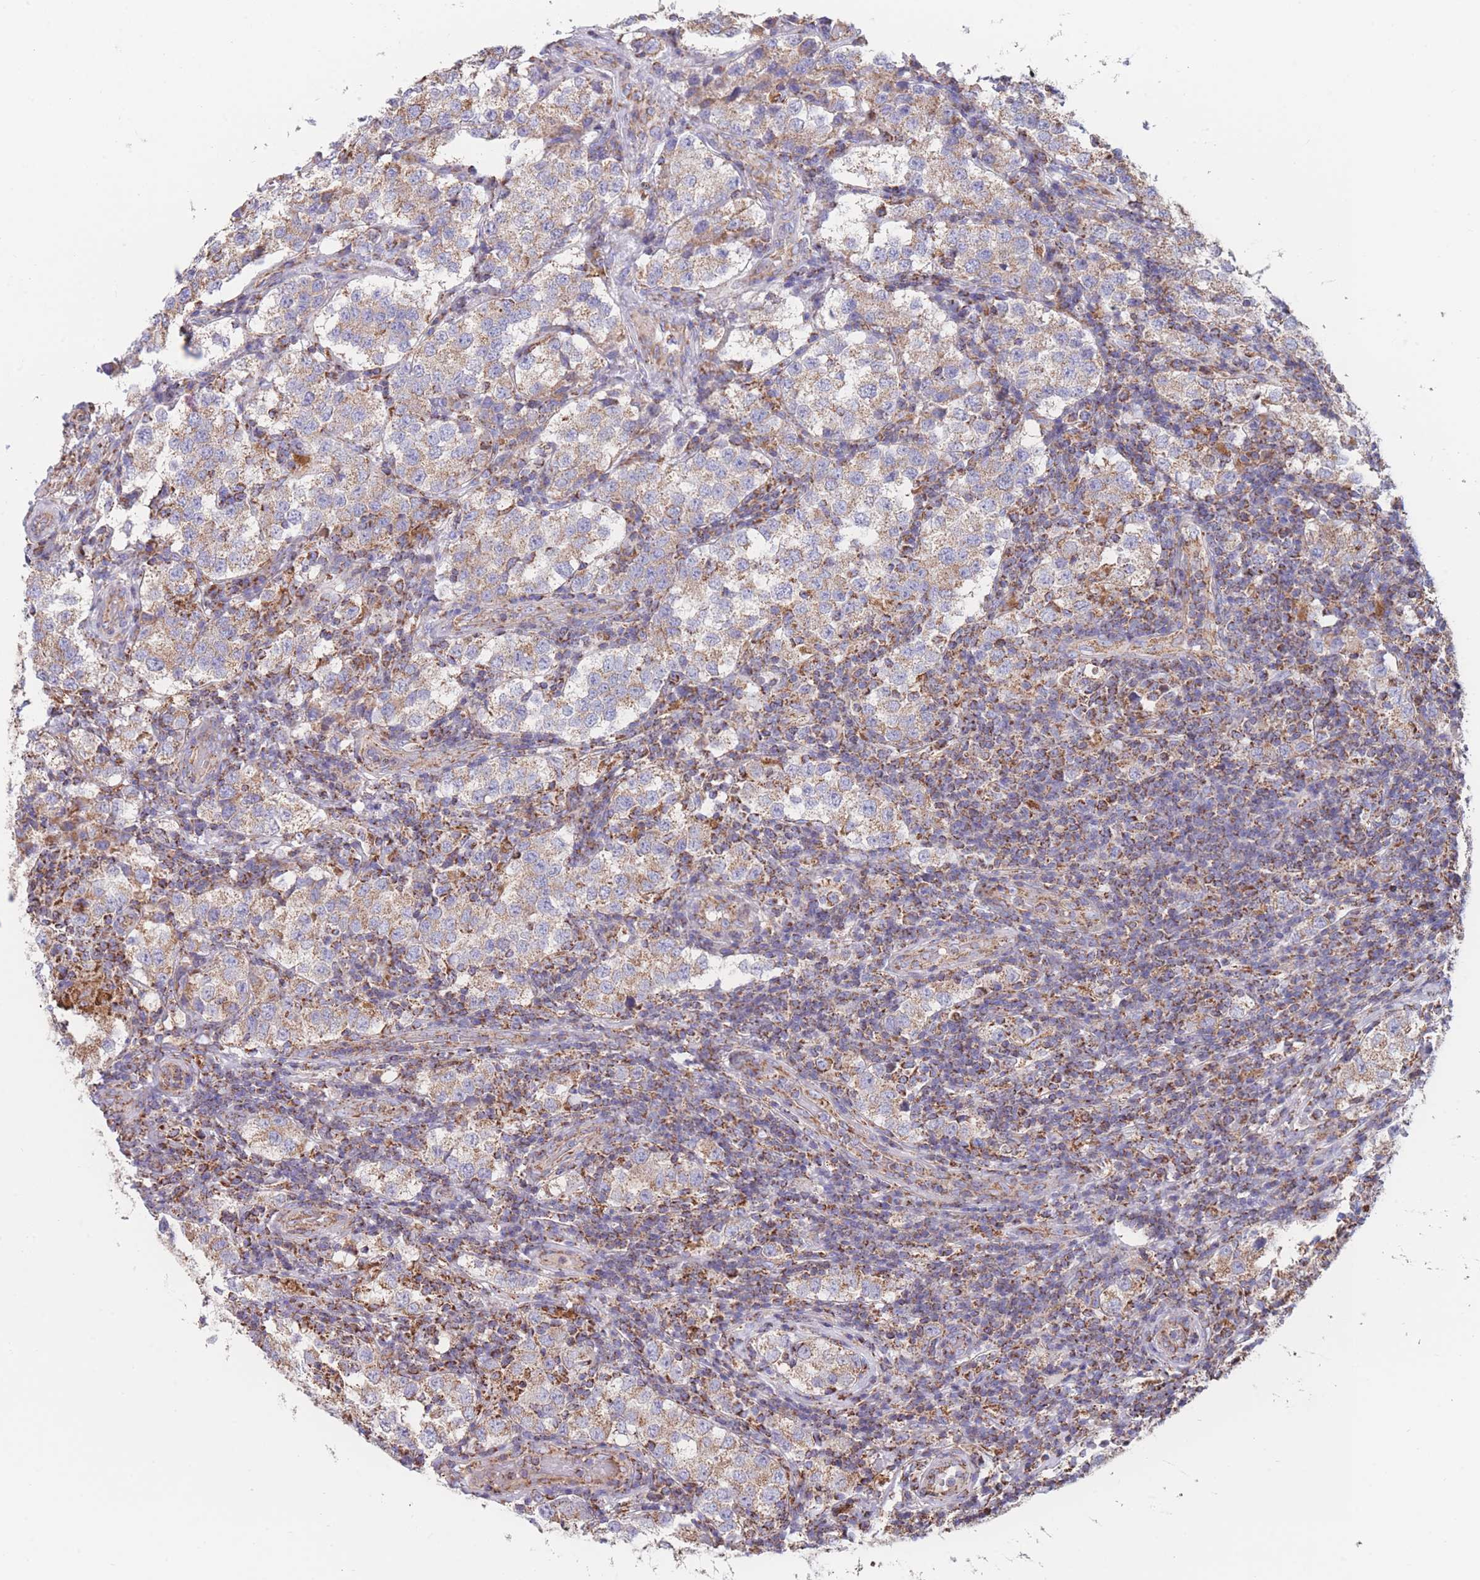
{"staining": {"intensity": "weak", "quantity": ">75%", "location": "cytoplasmic/membranous"}, "tissue": "testis cancer", "cell_type": "Tumor cells", "image_type": "cancer", "snomed": [{"axis": "morphology", "description": "Seminoma, NOS"}, {"axis": "topography", "description": "Testis"}], "caption": "Immunohistochemical staining of testis cancer (seminoma) displays low levels of weak cytoplasmic/membranous staining in about >75% of tumor cells.", "gene": "FKBP8", "patient": {"sex": "male", "age": 34}}